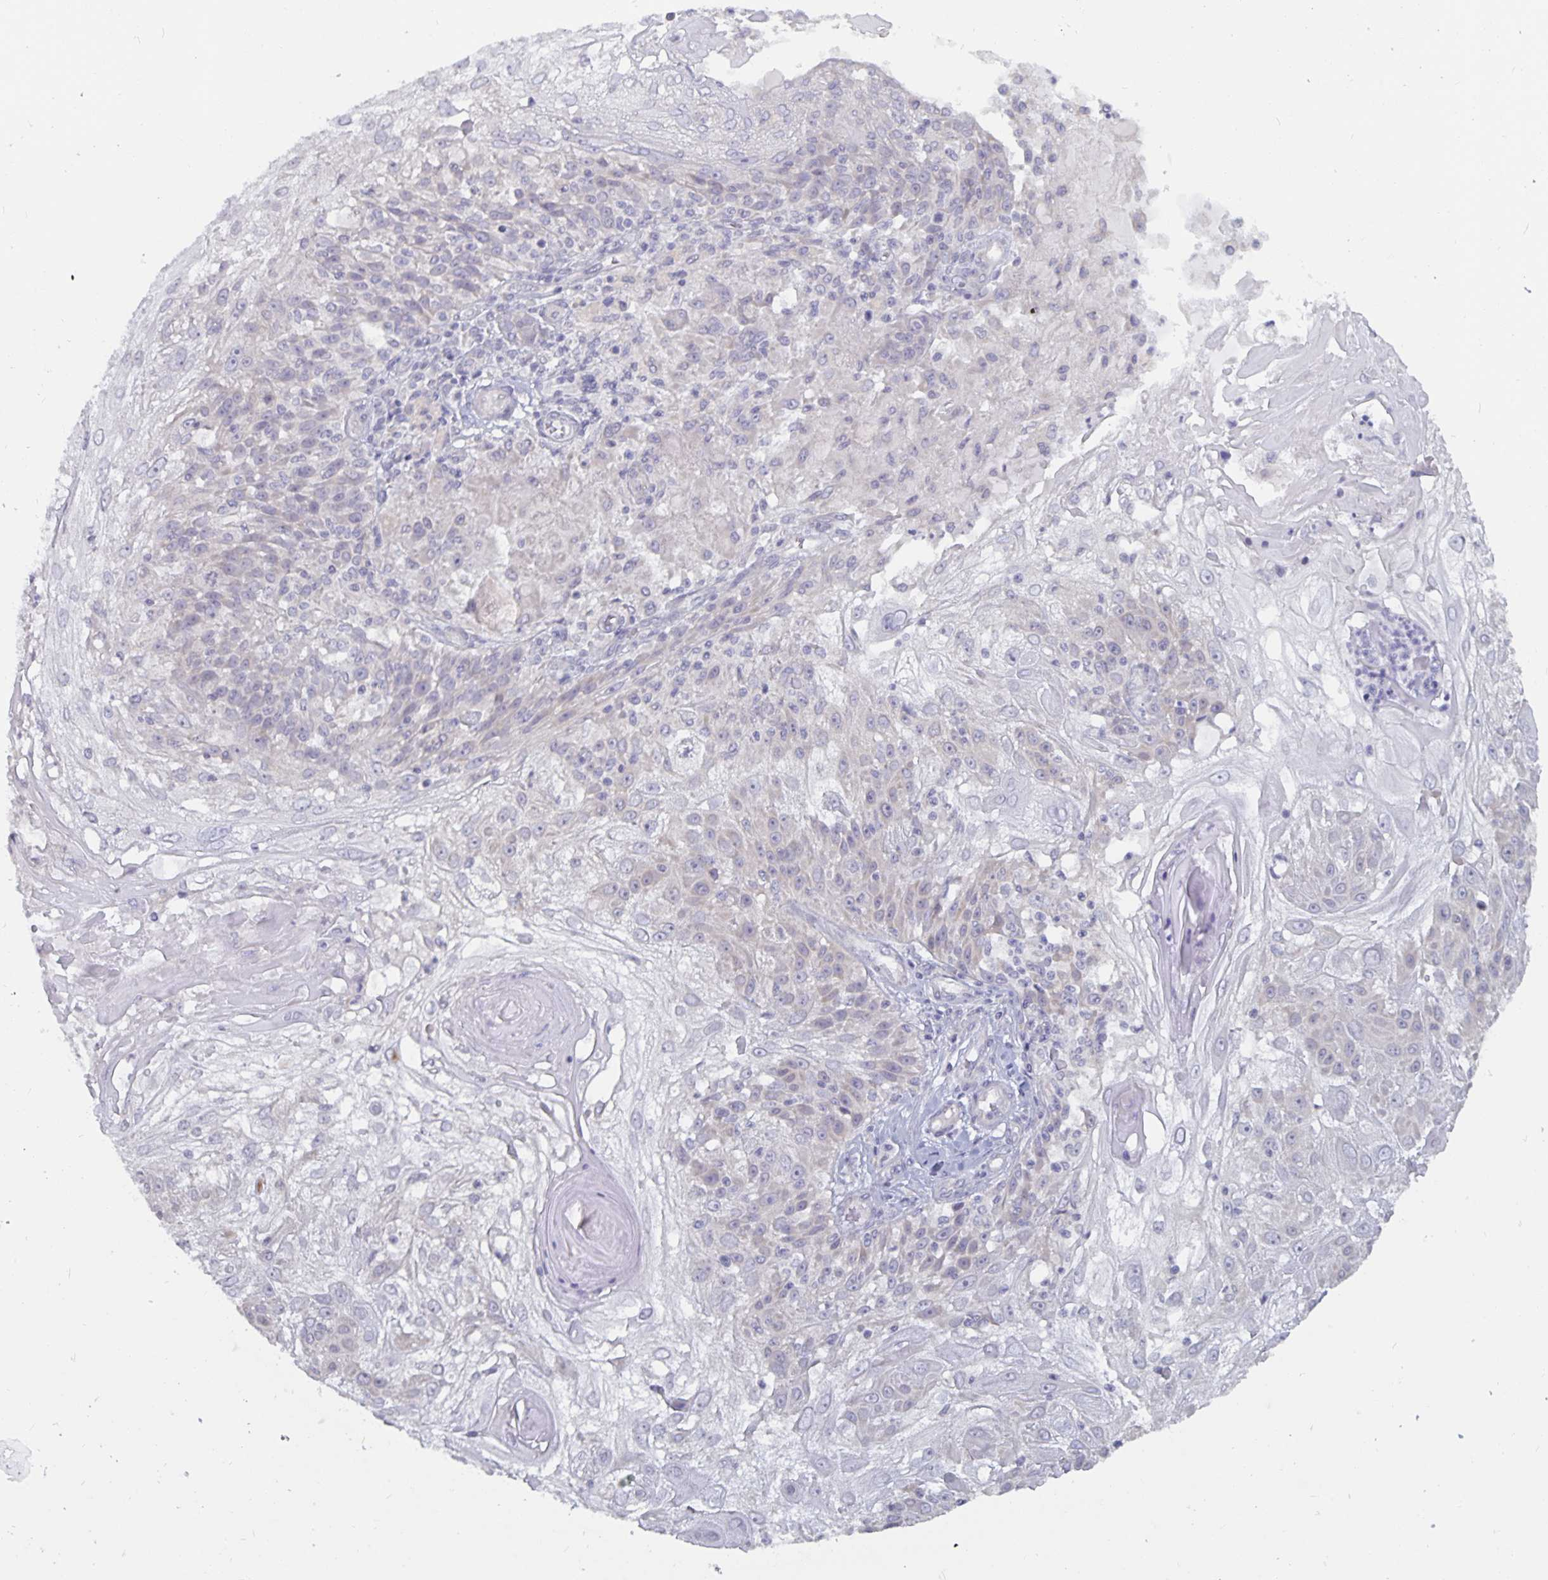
{"staining": {"intensity": "weak", "quantity": "<25%", "location": "cytoplasmic/membranous"}, "tissue": "skin cancer", "cell_type": "Tumor cells", "image_type": "cancer", "snomed": [{"axis": "morphology", "description": "Normal tissue, NOS"}, {"axis": "morphology", "description": "Squamous cell carcinoma, NOS"}, {"axis": "topography", "description": "Skin"}], "caption": "This is an immunohistochemistry photomicrograph of skin cancer (squamous cell carcinoma). There is no expression in tumor cells.", "gene": "PLCB3", "patient": {"sex": "female", "age": 83}}